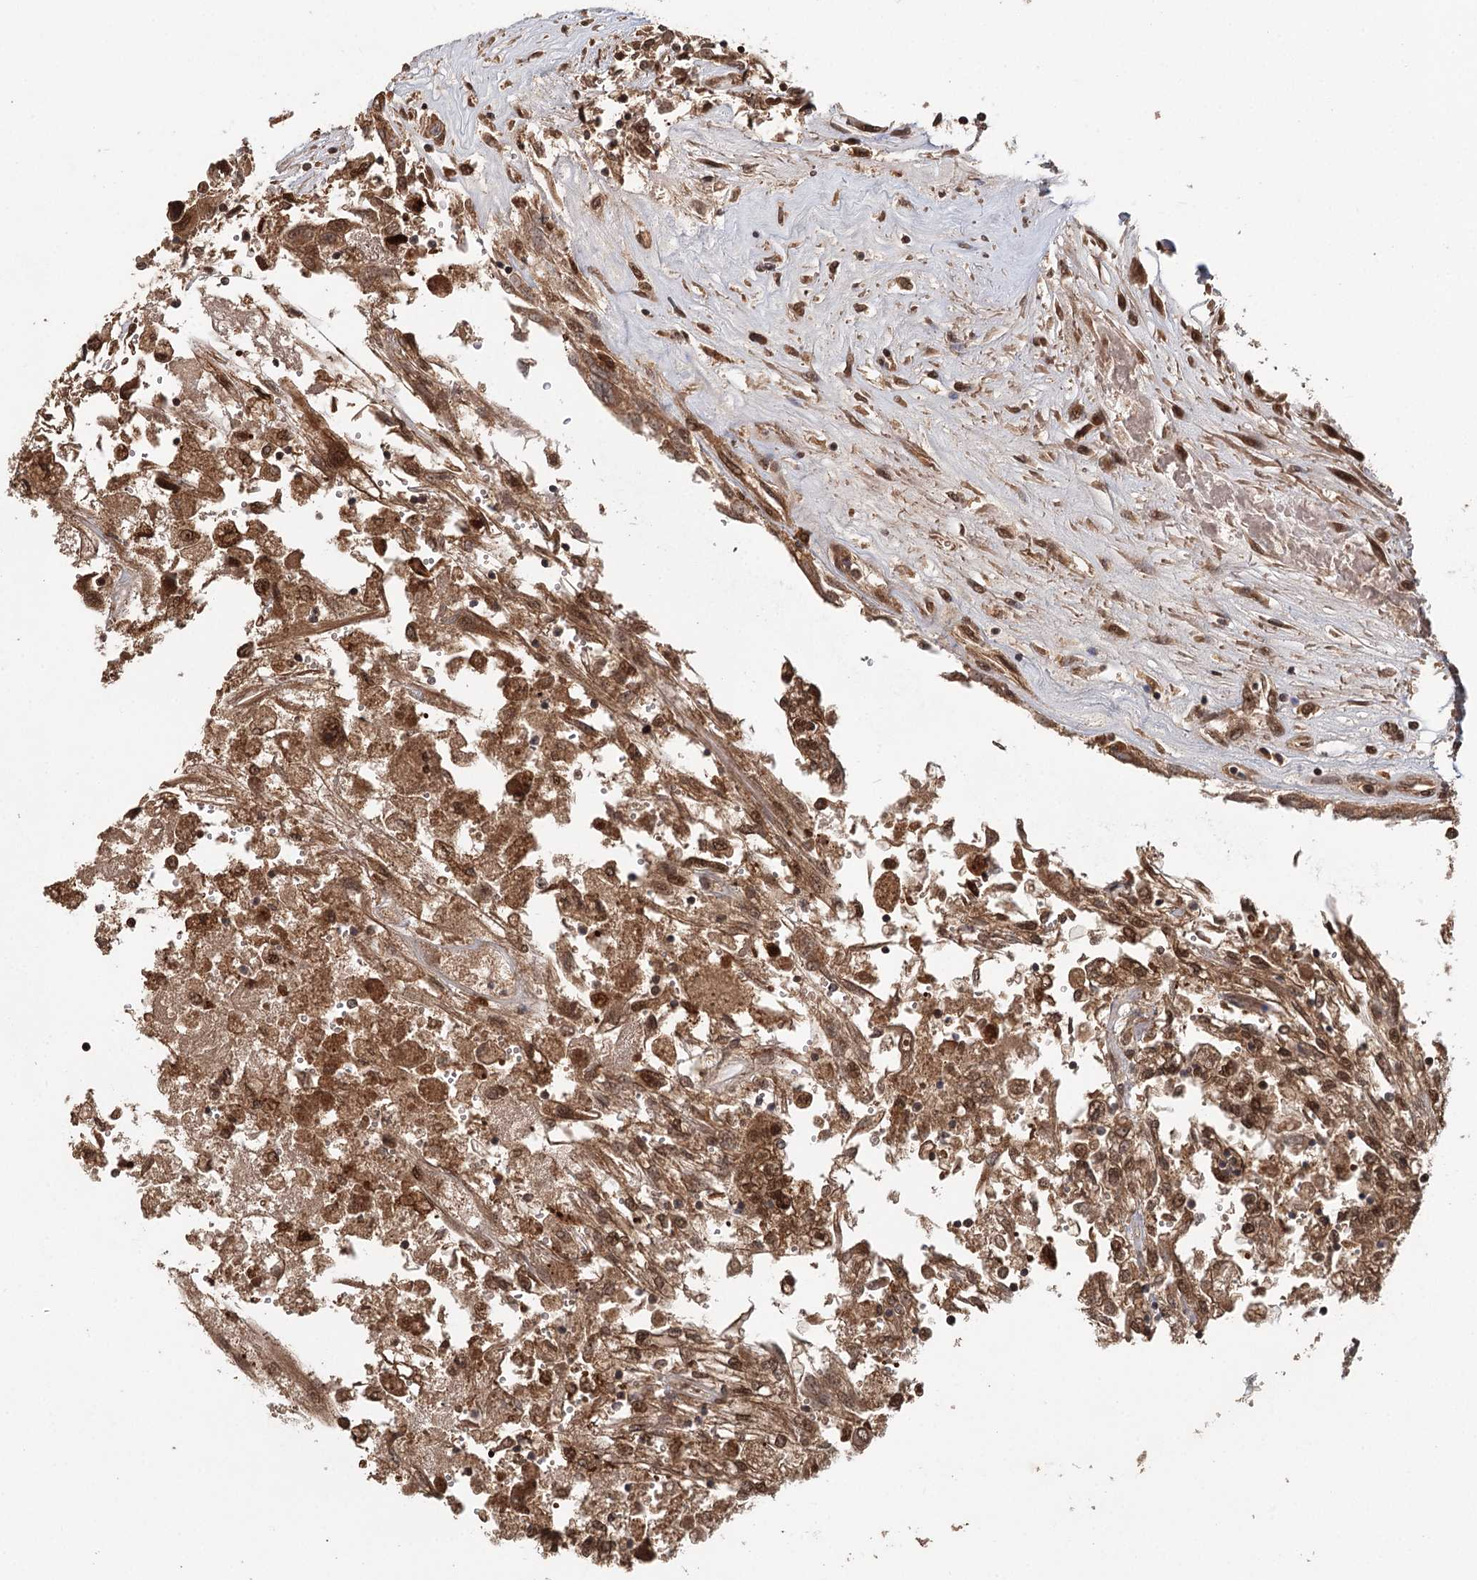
{"staining": {"intensity": "moderate", "quantity": ">75%", "location": "cytoplasmic/membranous,nuclear"}, "tissue": "renal cancer", "cell_type": "Tumor cells", "image_type": "cancer", "snomed": [{"axis": "morphology", "description": "Adenocarcinoma, NOS"}, {"axis": "topography", "description": "Kidney"}], "caption": "Tumor cells exhibit medium levels of moderate cytoplasmic/membranous and nuclear staining in approximately >75% of cells in renal cancer.", "gene": "N6AMT1", "patient": {"sex": "female", "age": 52}}